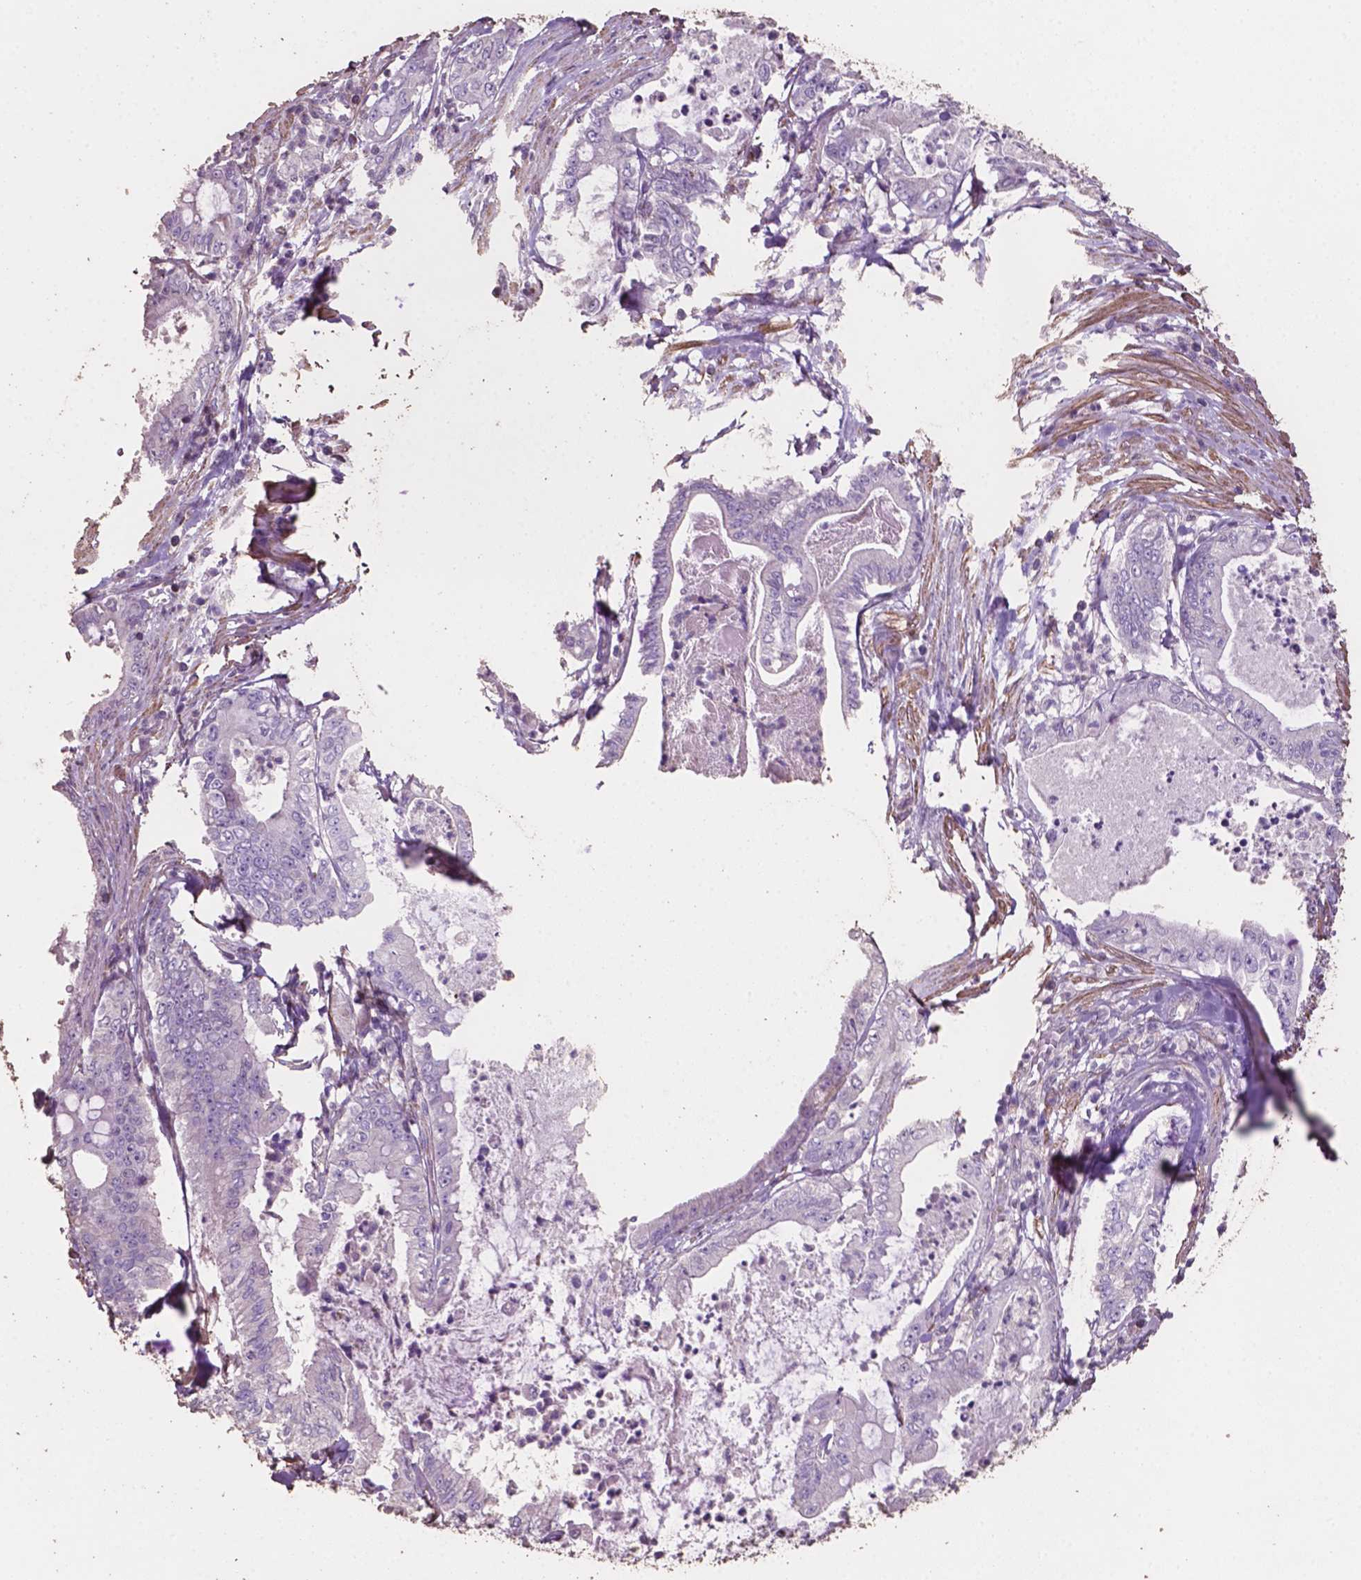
{"staining": {"intensity": "negative", "quantity": "none", "location": "none"}, "tissue": "pancreatic cancer", "cell_type": "Tumor cells", "image_type": "cancer", "snomed": [{"axis": "morphology", "description": "Adenocarcinoma, NOS"}, {"axis": "topography", "description": "Pancreas"}], "caption": "A high-resolution photomicrograph shows IHC staining of pancreatic cancer, which displays no significant expression in tumor cells.", "gene": "COMMD4", "patient": {"sex": "male", "age": 71}}